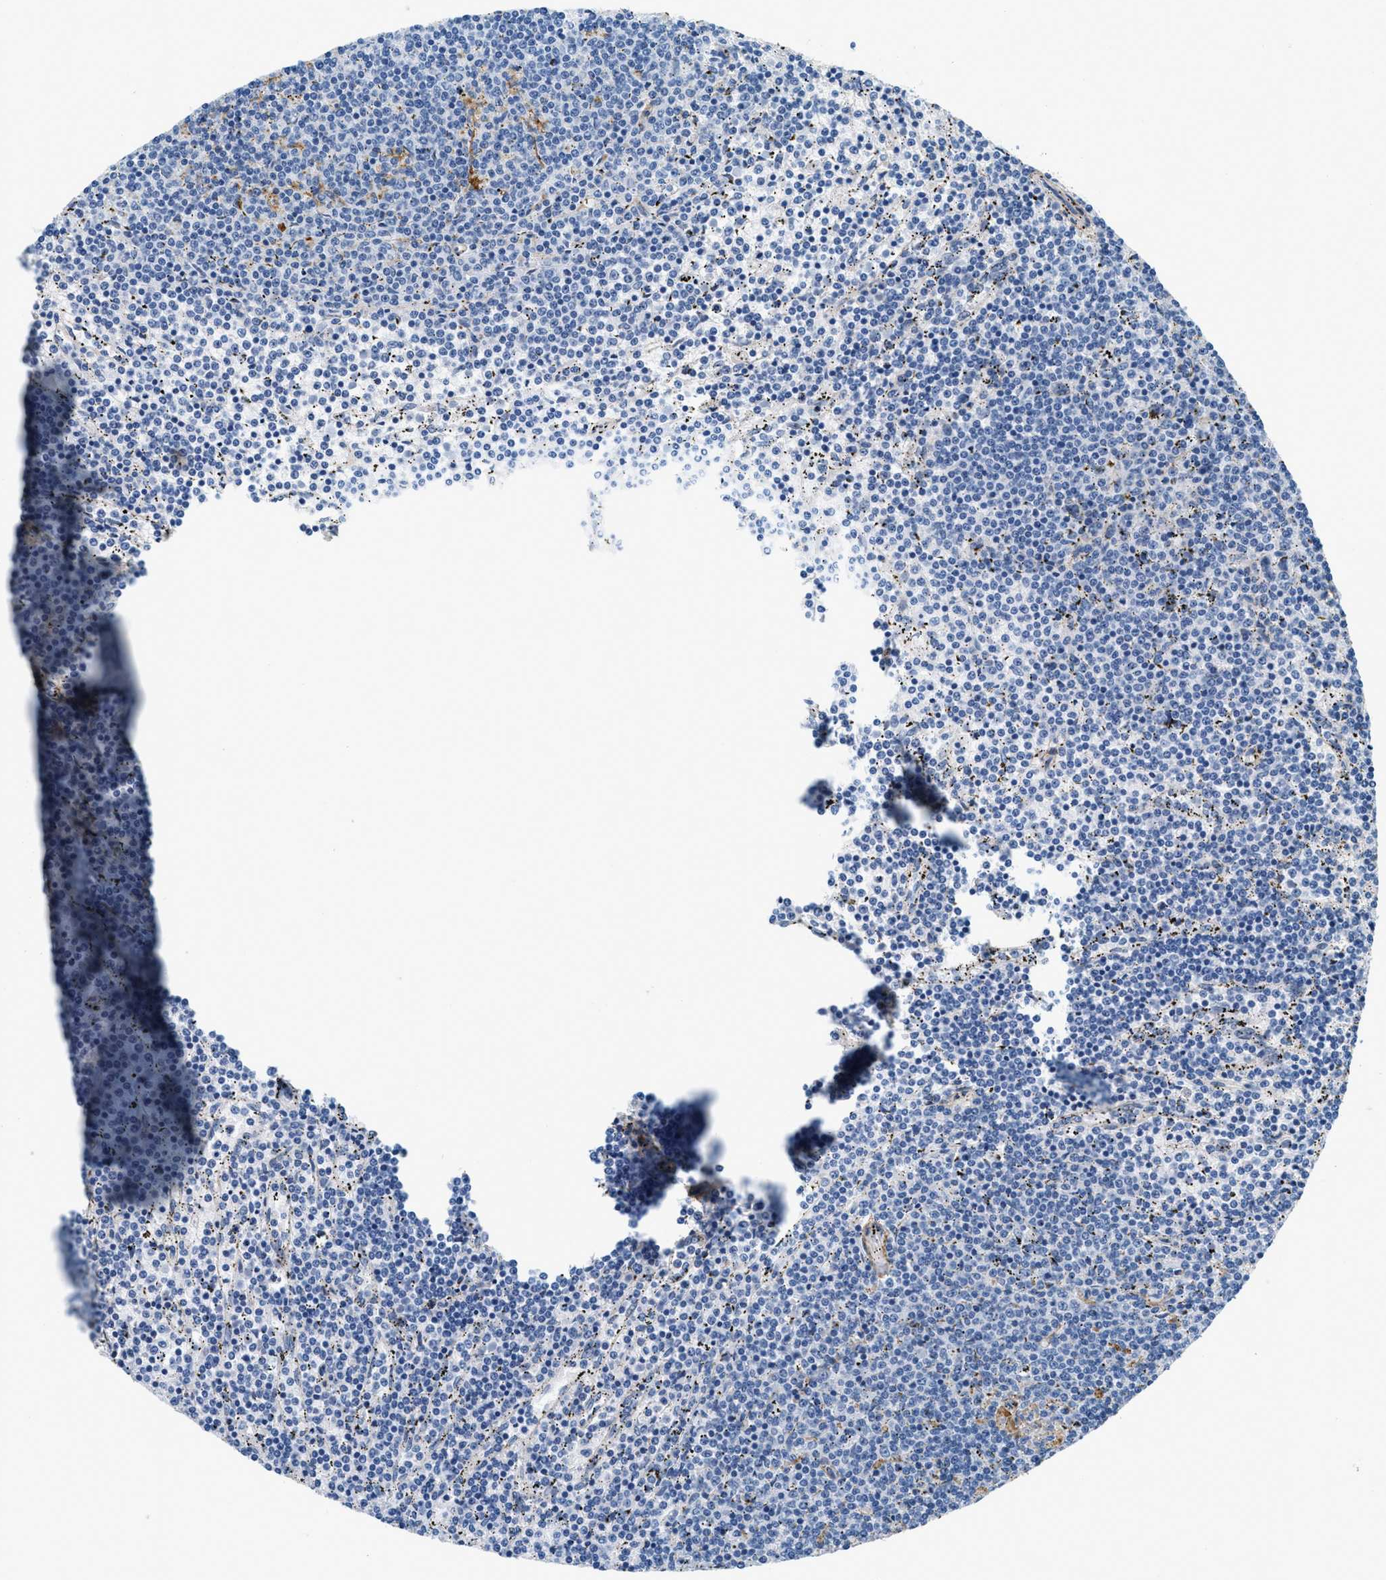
{"staining": {"intensity": "negative", "quantity": "none", "location": "none"}, "tissue": "lymphoma", "cell_type": "Tumor cells", "image_type": "cancer", "snomed": [{"axis": "morphology", "description": "Malignant lymphoma, non-Hodgkin's type, Low grade"}, {"axis": "topography", "description": "Spleen"}], "caption": "There is no significant staining in tumor cells of malignant lymphoma, non-Hodgkin's type (low-grade). (DAB (3,3'-diaminobenzidine) IHC with hematoxylin counter stain).", "gene": "FBN1", "patient": {"sex": "female", "age": 50}}